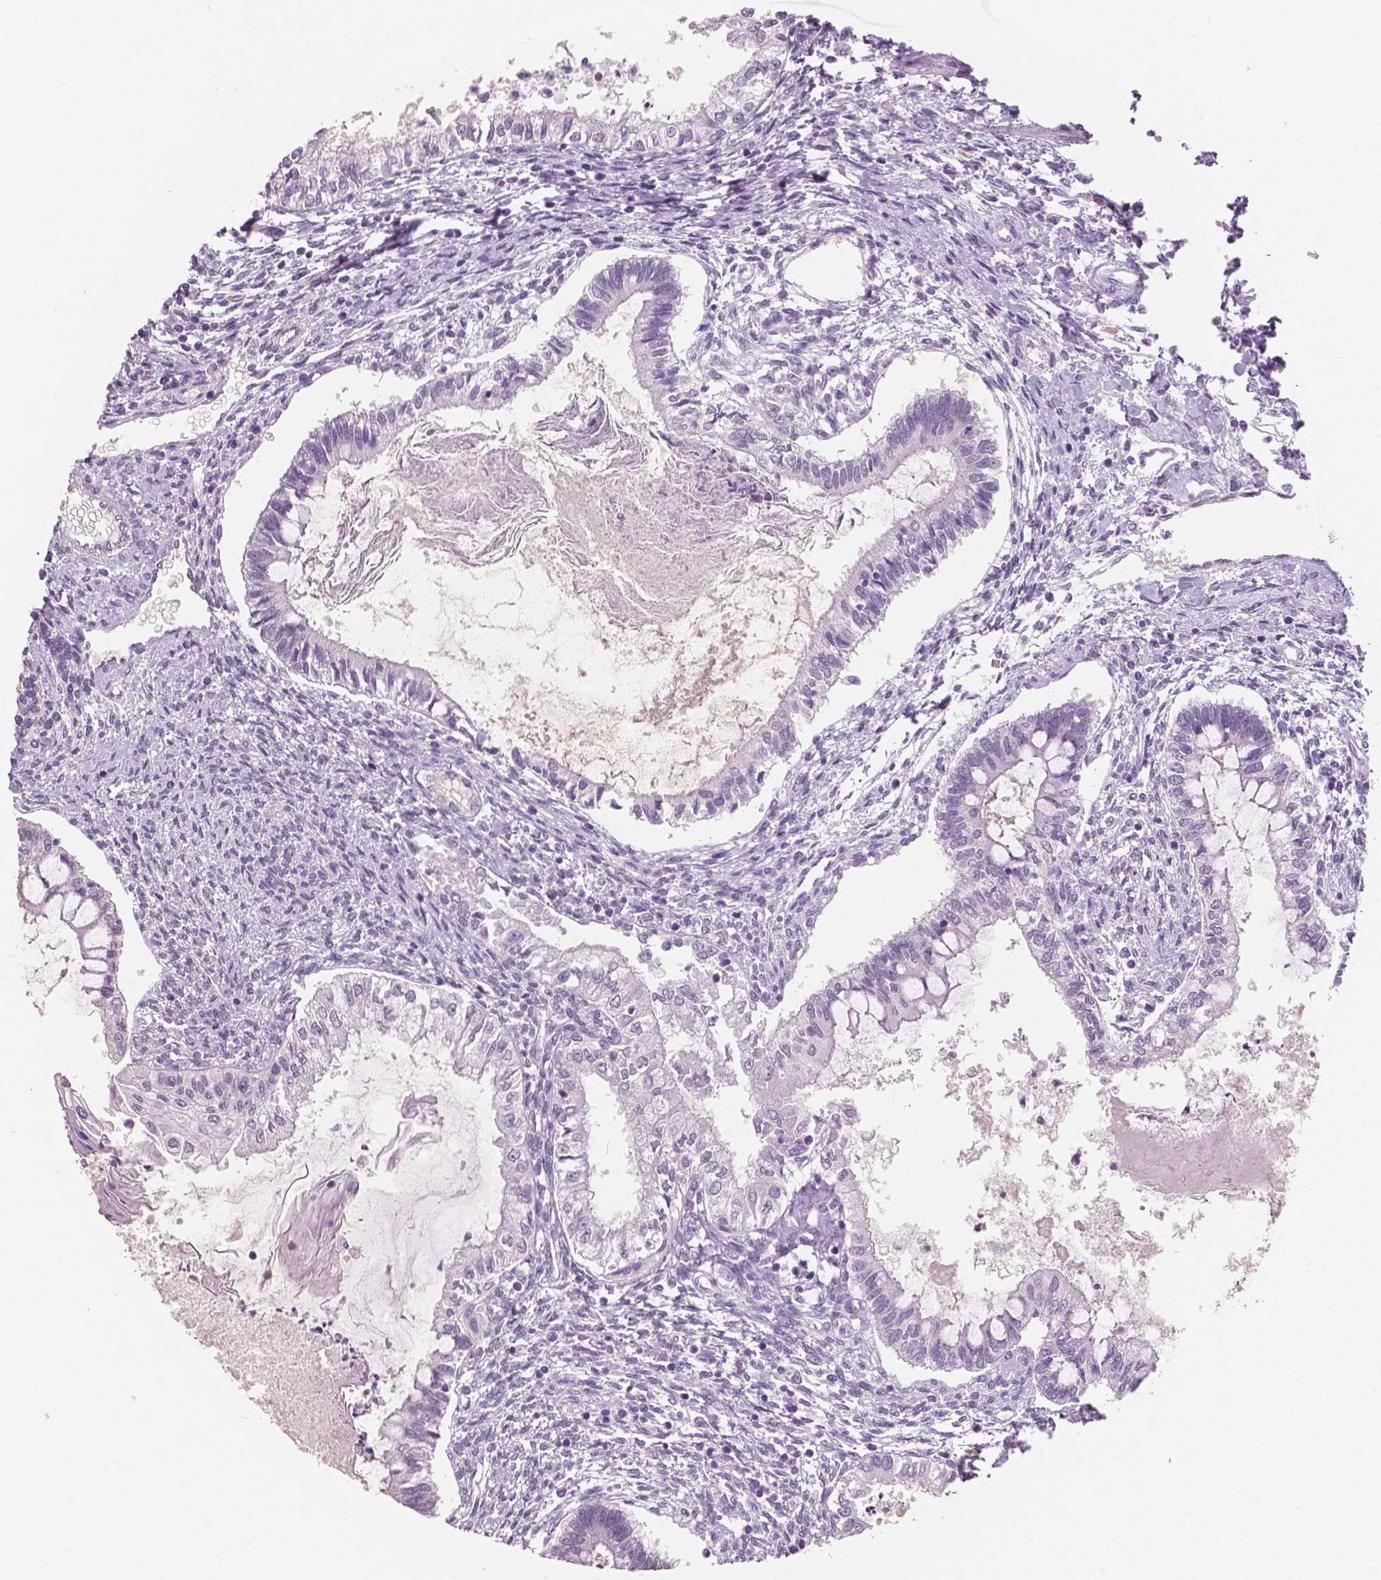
{"staining": {"intensity": "negative", "quantity": "none", "location": "none"}, "tissue": "testis cancer", "cell_type": "Tumor cells", "image_type": "cancer", "snomed": [{"axis": "morphology", "description": "Carcinoma, Embryonal, NOS"}, {"axis": "topography", "description": "Testis"}], "caption": "A high-resolution photomicrograph shows immunohistochemistry (IHC) staining of testis cancer, which displays no significant expression in tumor cells.", "gene": "NECAB2", "patient": {"sex": "male", "age": 37}}